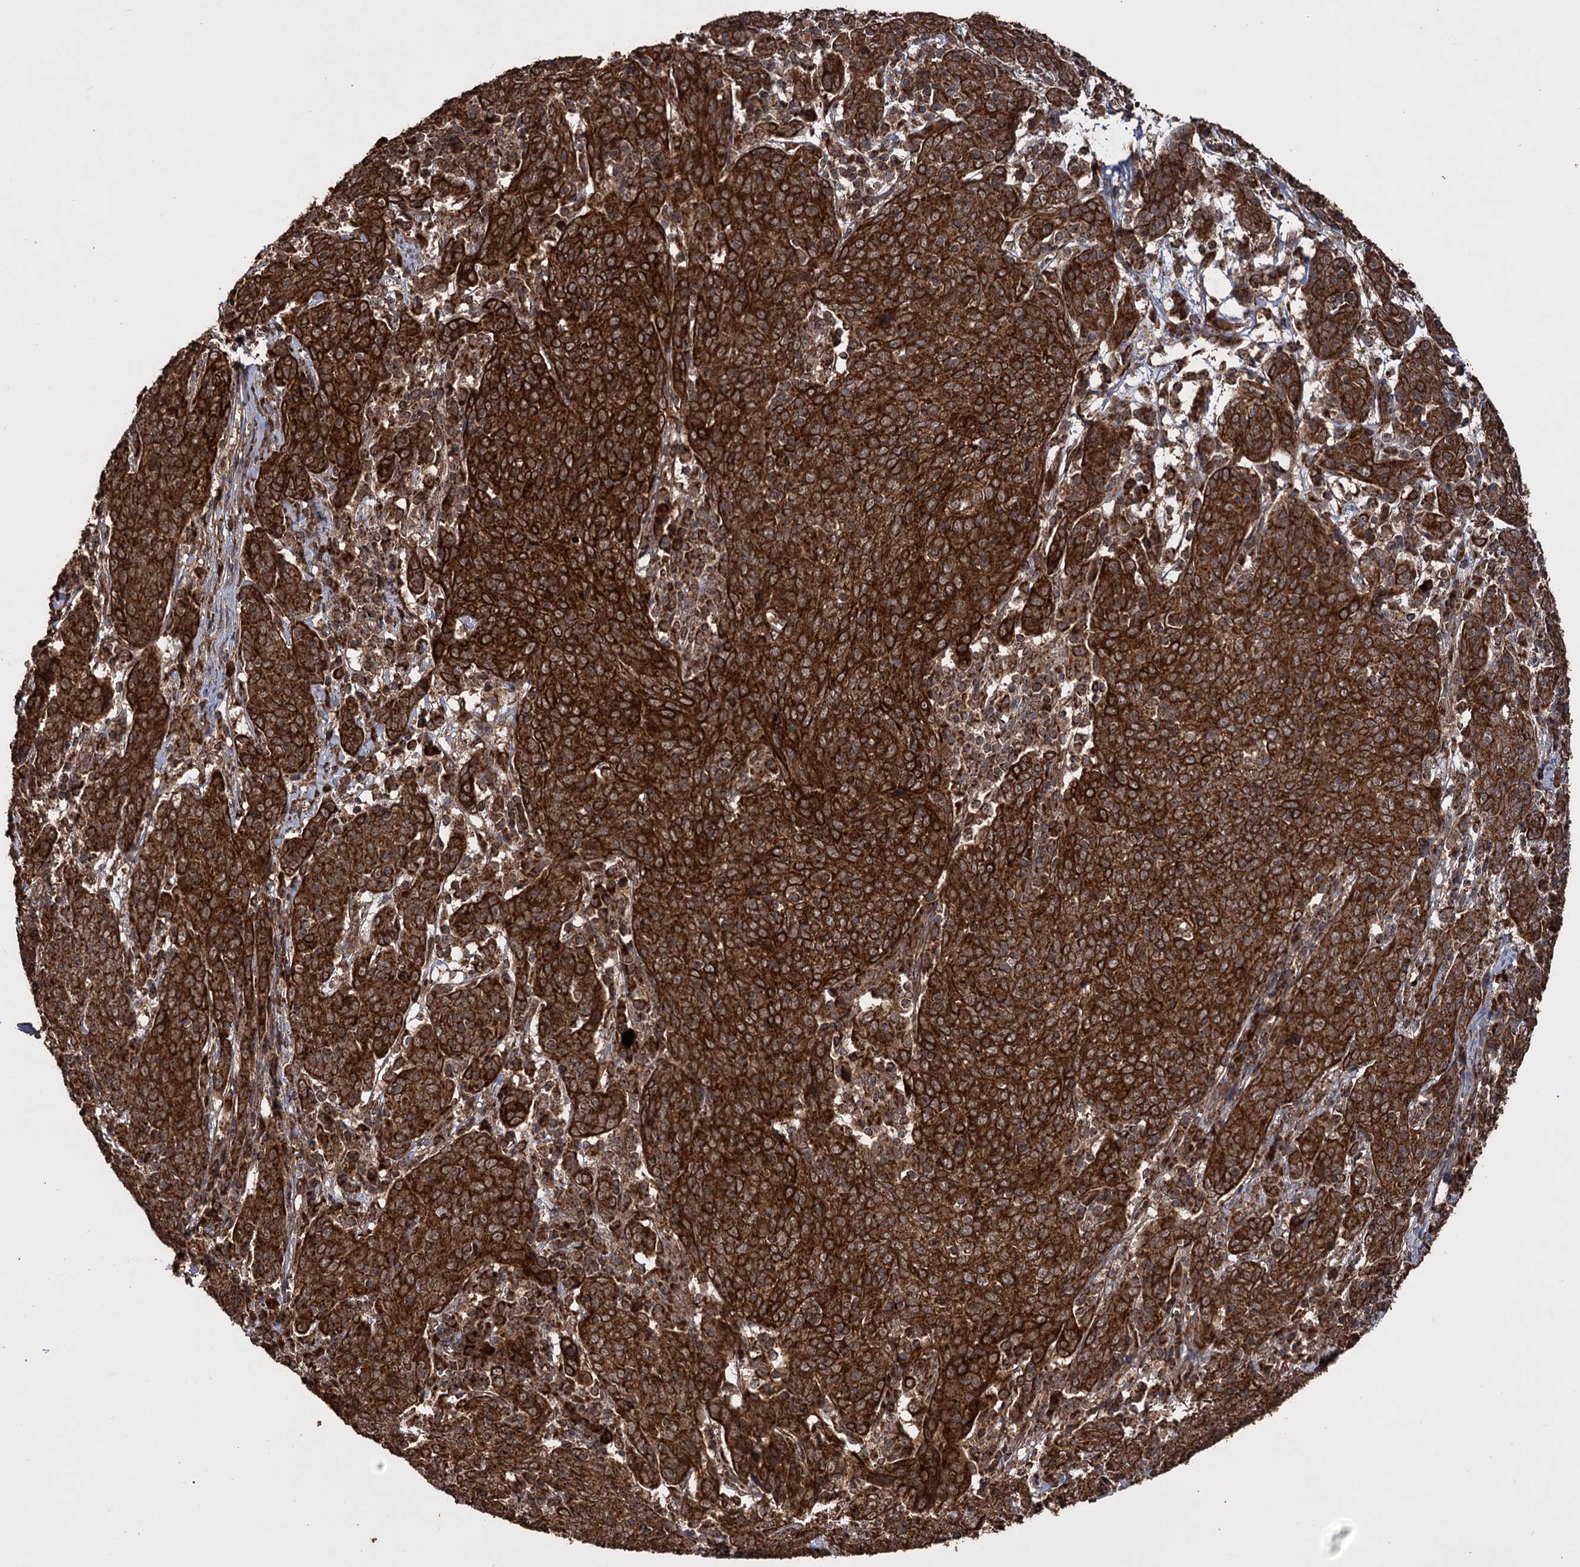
{"staining": {"intensity": "strong", "quantity": ">75%", "location": "cytoplasmic/membranous"}, "tissue": "cervical cancer", "cell_type": "Tumor cells", "image_type": "cancer", "snomed": [{"axis": "morphology", "description": "Squamous cell carcinoma, NOS"}, {"axis": "topography", "description": "Cervix"}], "caption": "This is a histology image of immunohistochemistry (IHC) staining of squamous cell carcinoma (cervical), which shows strong staining in the cytoplasmic/membranous of tumor cells.", "gene": "IPO4", "patient": {"sex": "female", "age": 67}}